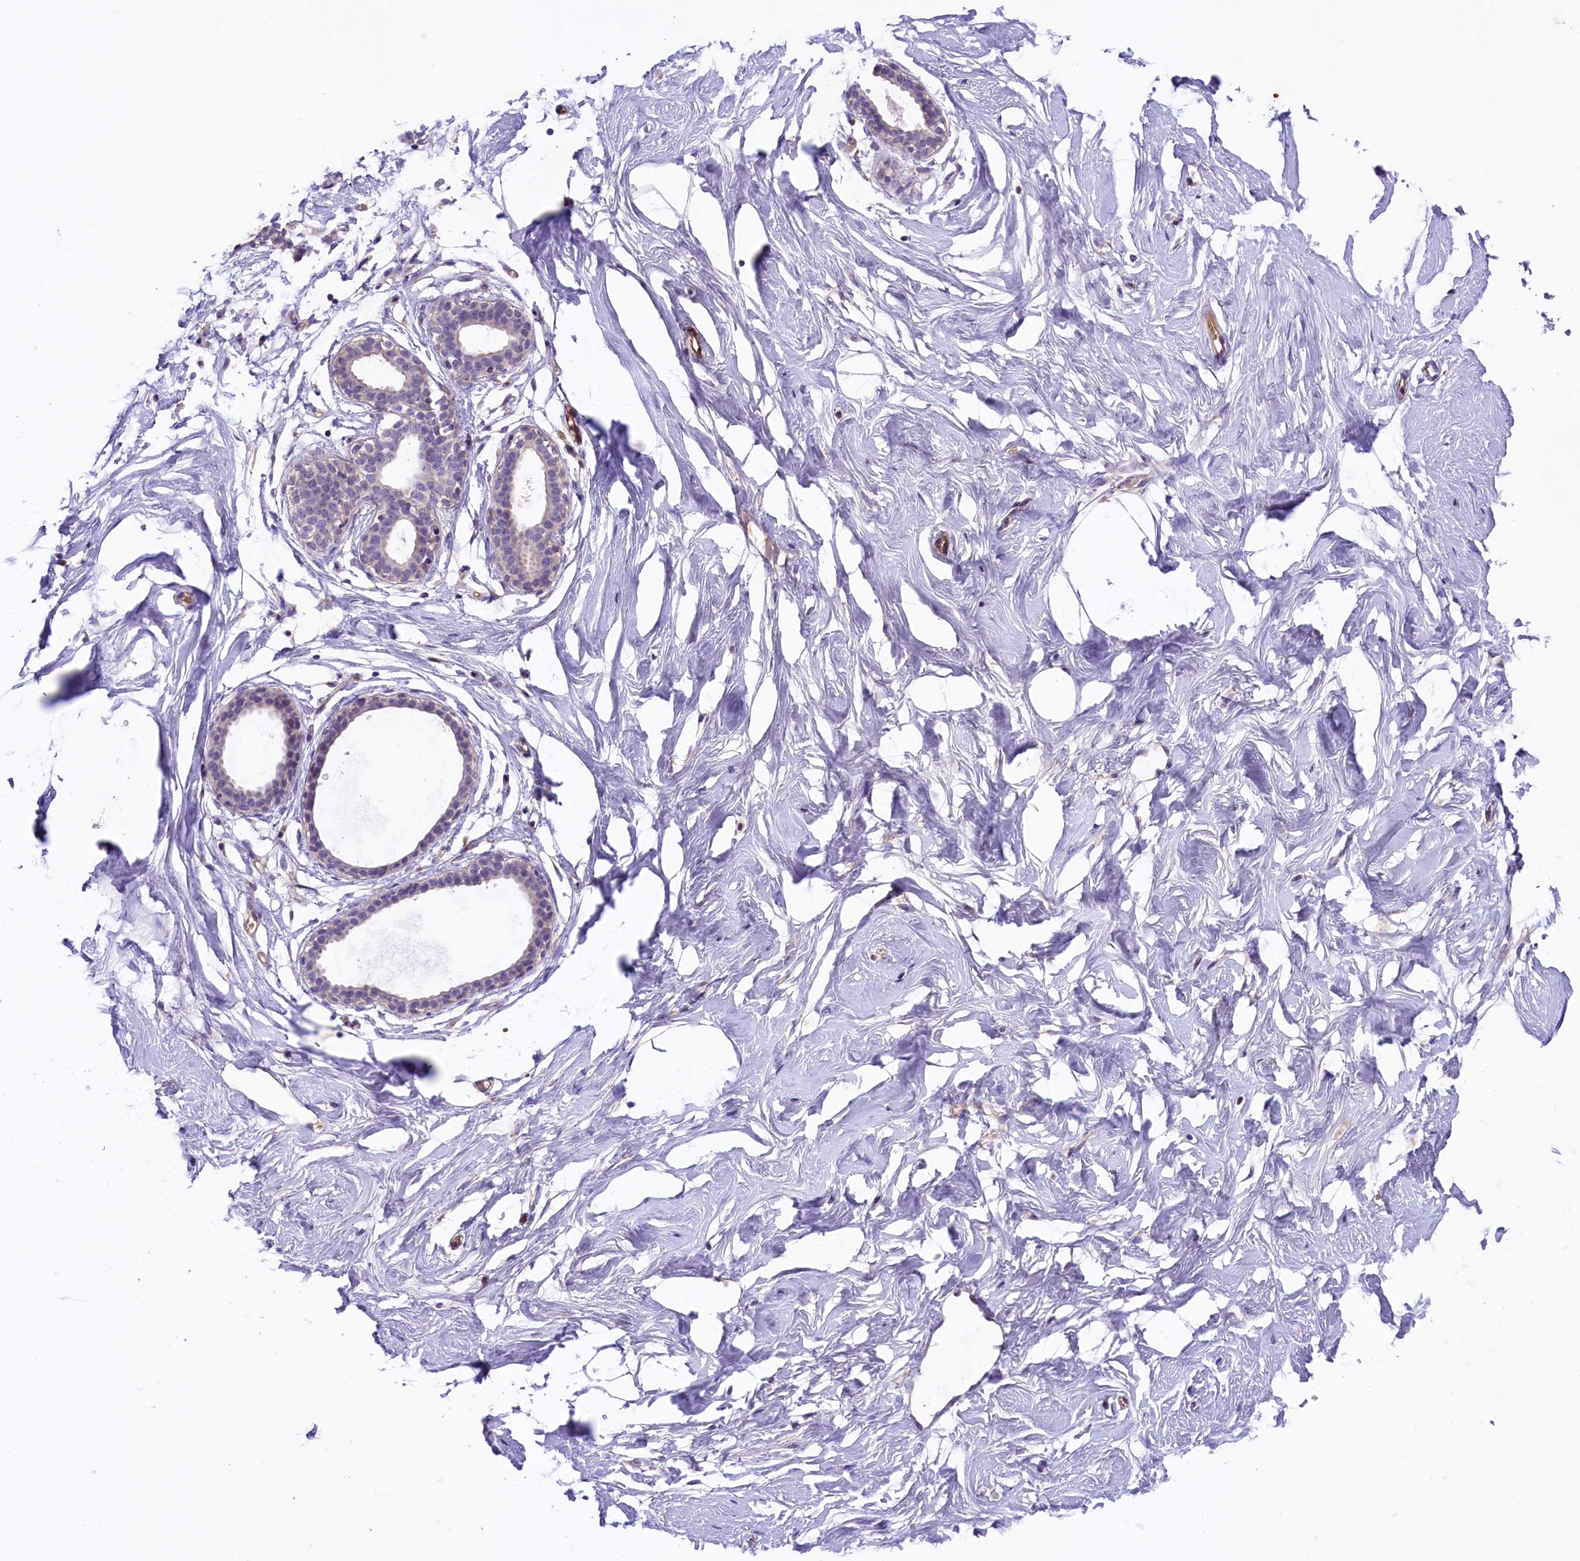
{"staining": {"intensity": "negative", "quantity": "none", "location": "none"}, "tissue": "breast", "cell_type": "Adipocytes", "image_type": "normal", "snomed": [{"axis": "morphology", "description": "Normal tissue, NOS"}, {"axis": "morphology", "description": "Adenoma, NOS"}, {"axis": "topography", "description": "Breast"}], "caption": "The histopathology image reveals no staining of adipocytes in benign breast.", "gene": "CCDC32", "patient": {"sex": "female", "age": 23}}